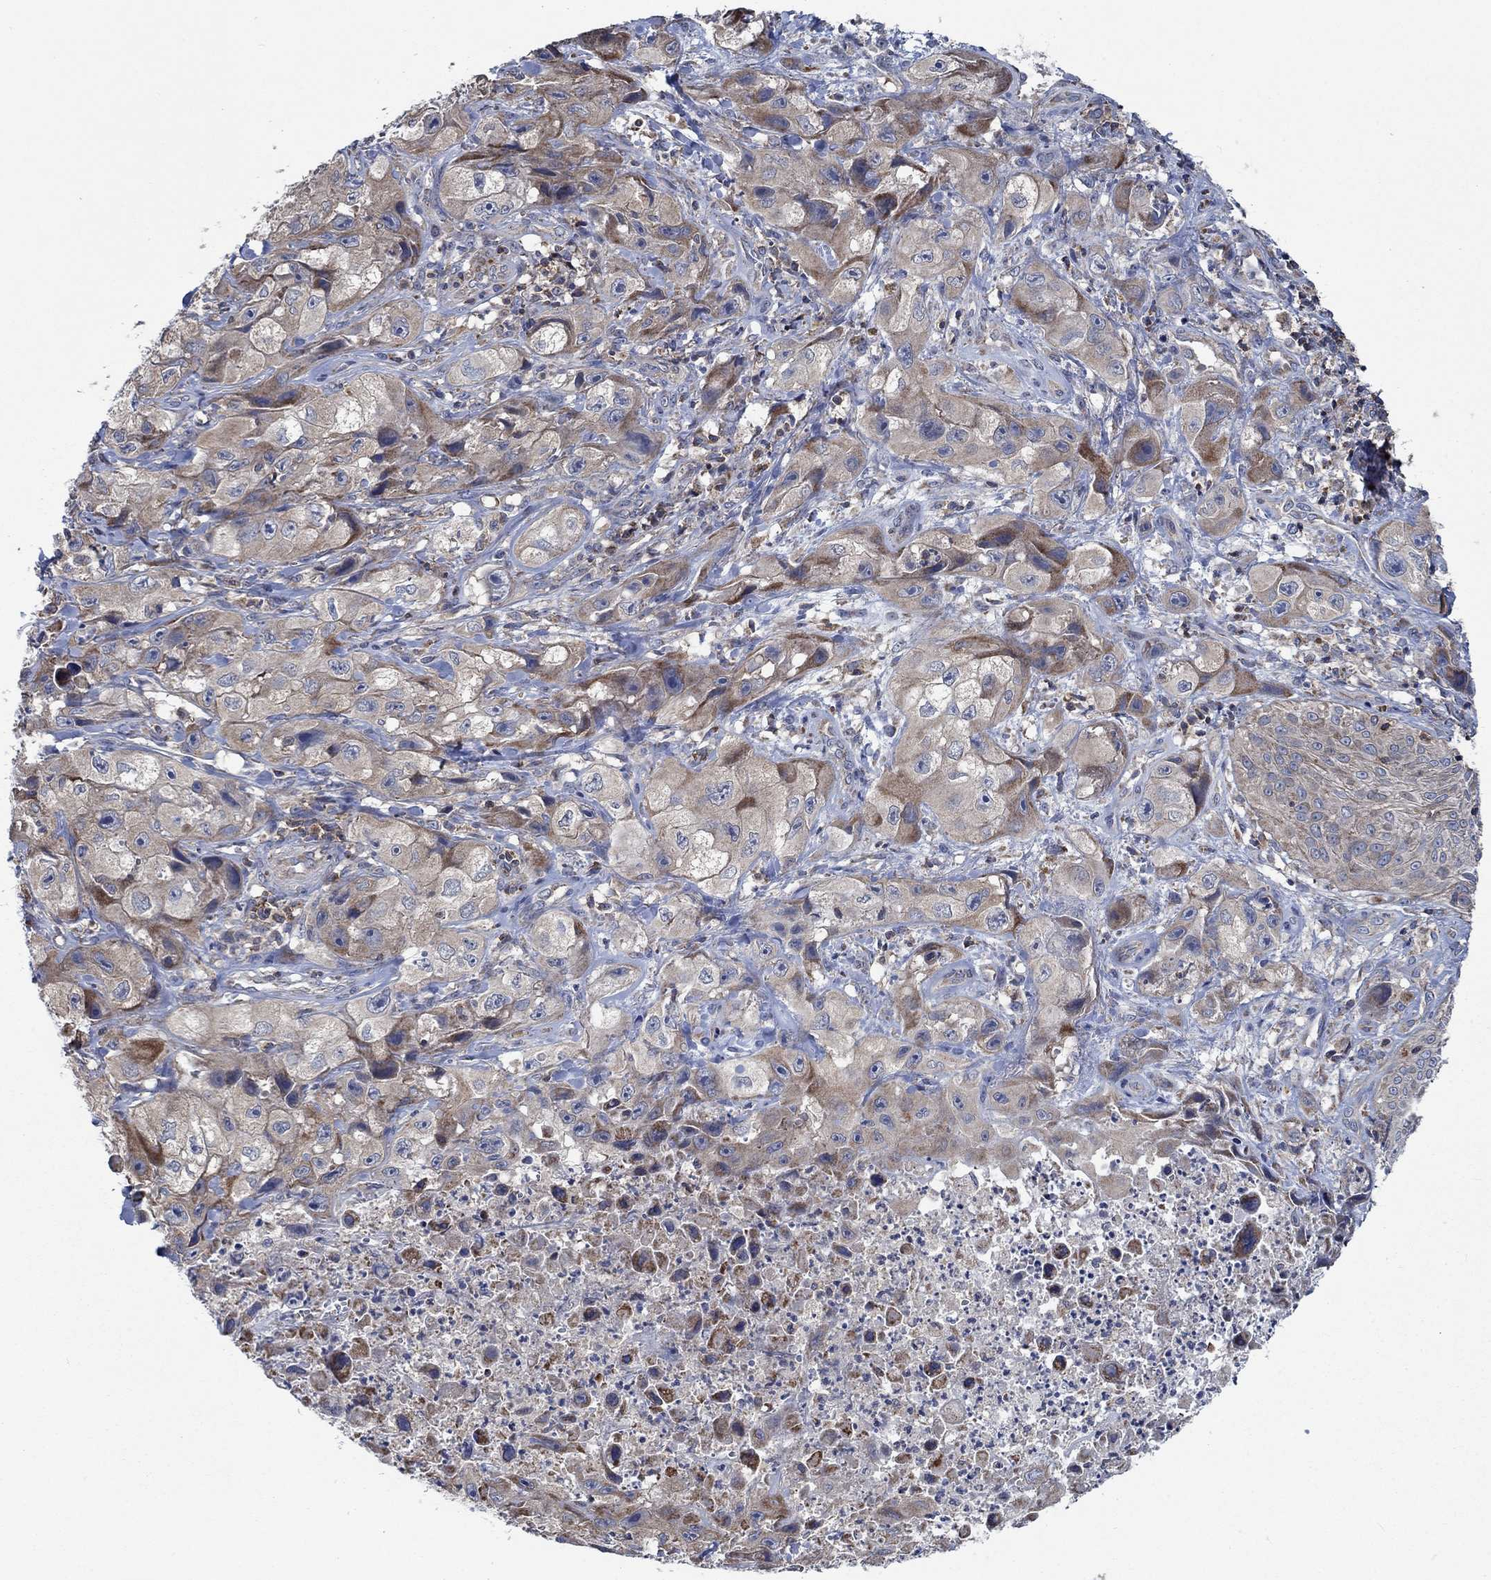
{"staining": {"intensity": "weak", "quantity": ">75%", "location": "cytoplasmic/membranous"}, "tissue": "skin cancer", "cell_type": "Tumor cells", "image_type": "cancer", "snomed": [{"axis": "morphology", "description": "Squamous cell carcinoma, NOS"}, {"axis": "topography", "description": "Skin"}, {"axis": "topography", "description": "Subcutis"}], "caption": "A histopathology image of human skin cancer stained for a protein displays weak cytoplasmic/membranous brown staining in tumor cells. The staining is performed using DAB brown chromogen to label protein expression. The nuclei are counter-stained blue using hematoxylin.", "gene": "STXBP6", "patient": {"sex": "male", "age": 73}}